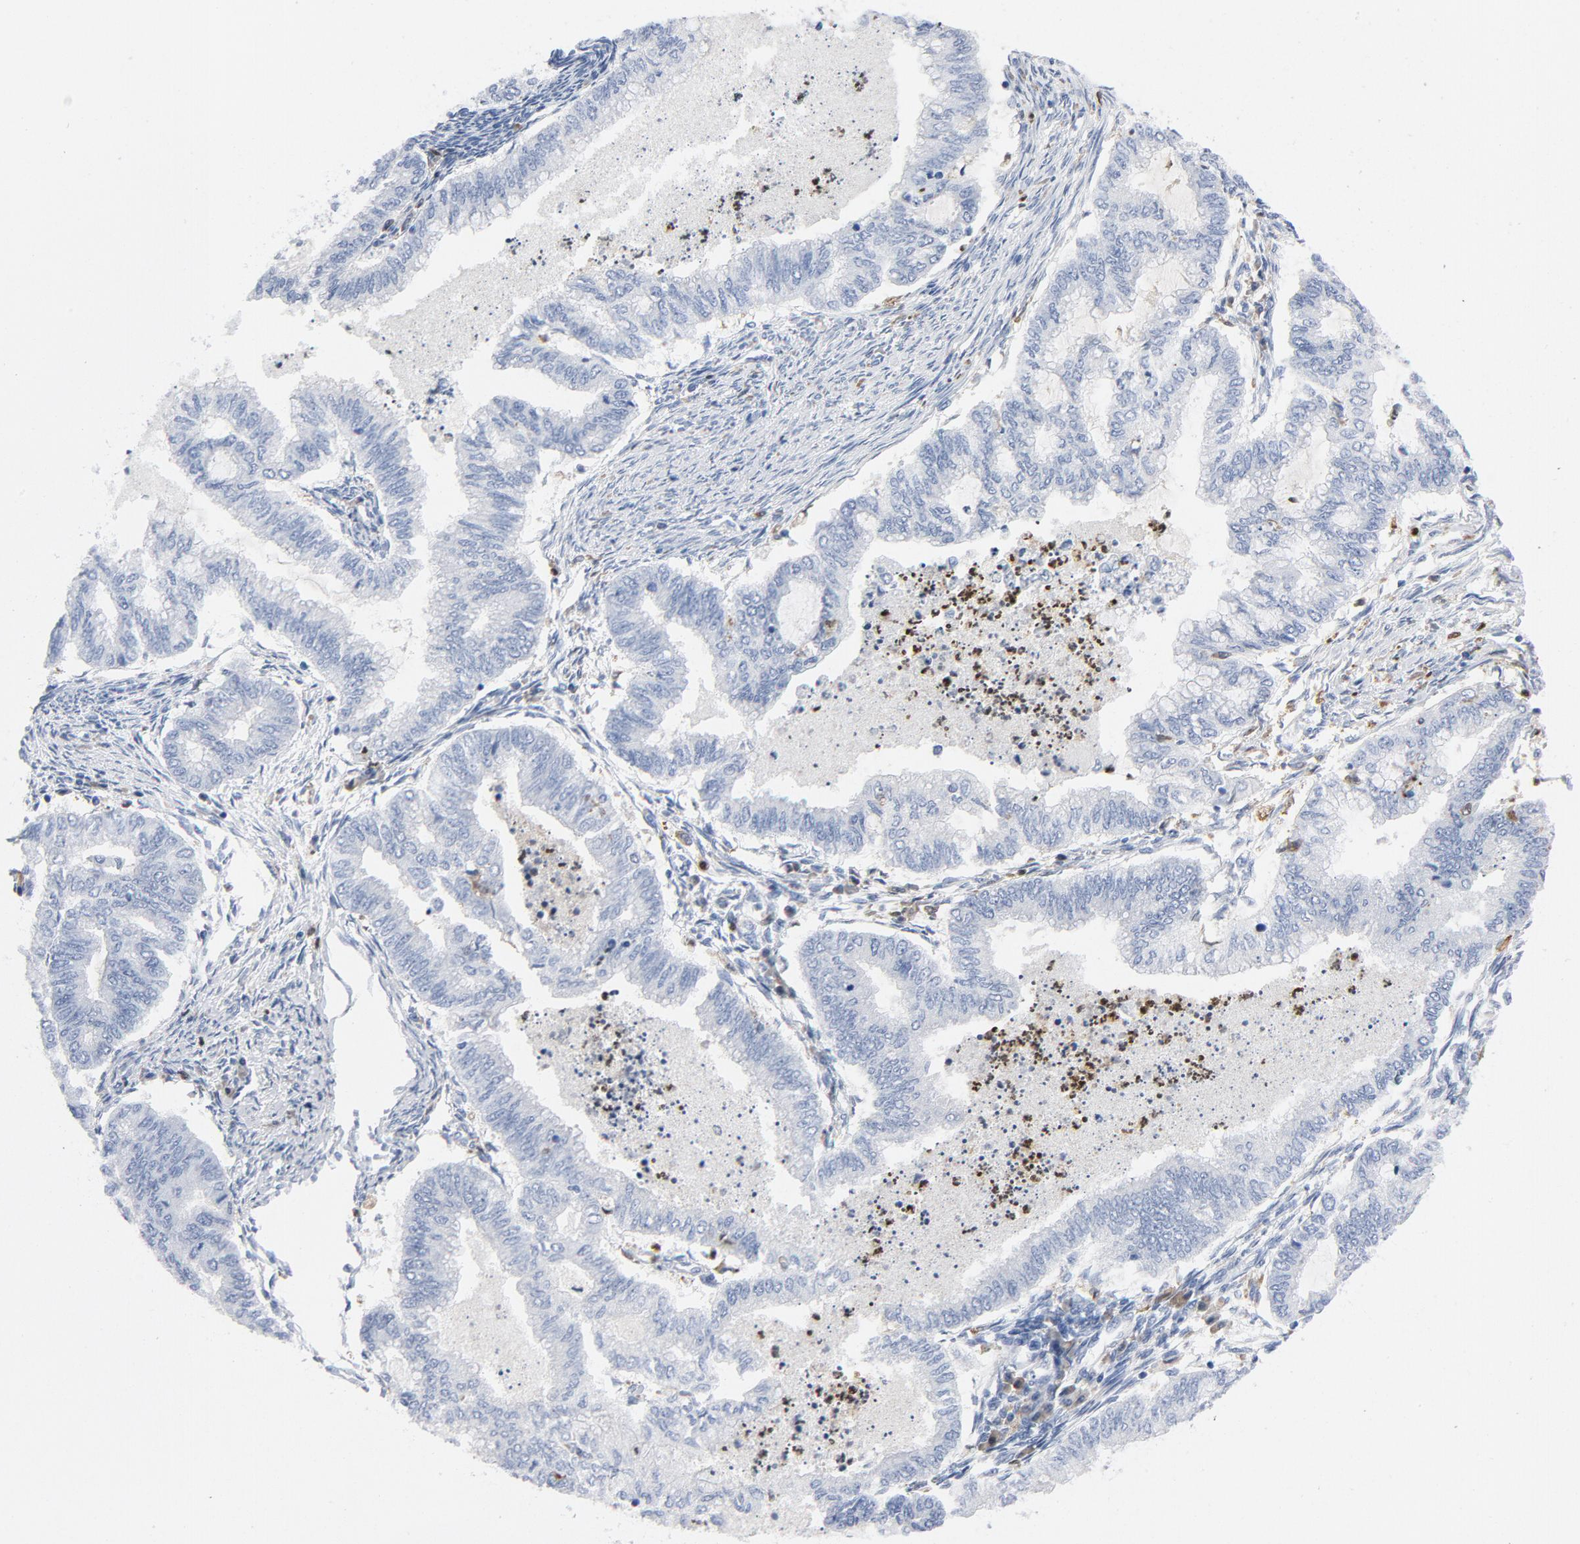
{"staining": {"intensity": "negative", "quantity": "none", "location": "none"}, "tissue": "endometrial cancer", "cell_type": "Tumor cells", "image_type": "cancer", "snomed": [{"axis": "morphology", "description": "Adenocarcinoma, NOS"}, {"axis": "topography", "description": "Endometrium"}], "caption": "DAB immunohistochemical staining of adenocarcinoma (endometrial) reveals no significant staining in tumor cells.", "gene": "NCF1", "patient": {"sex": "female", "age": 79}}